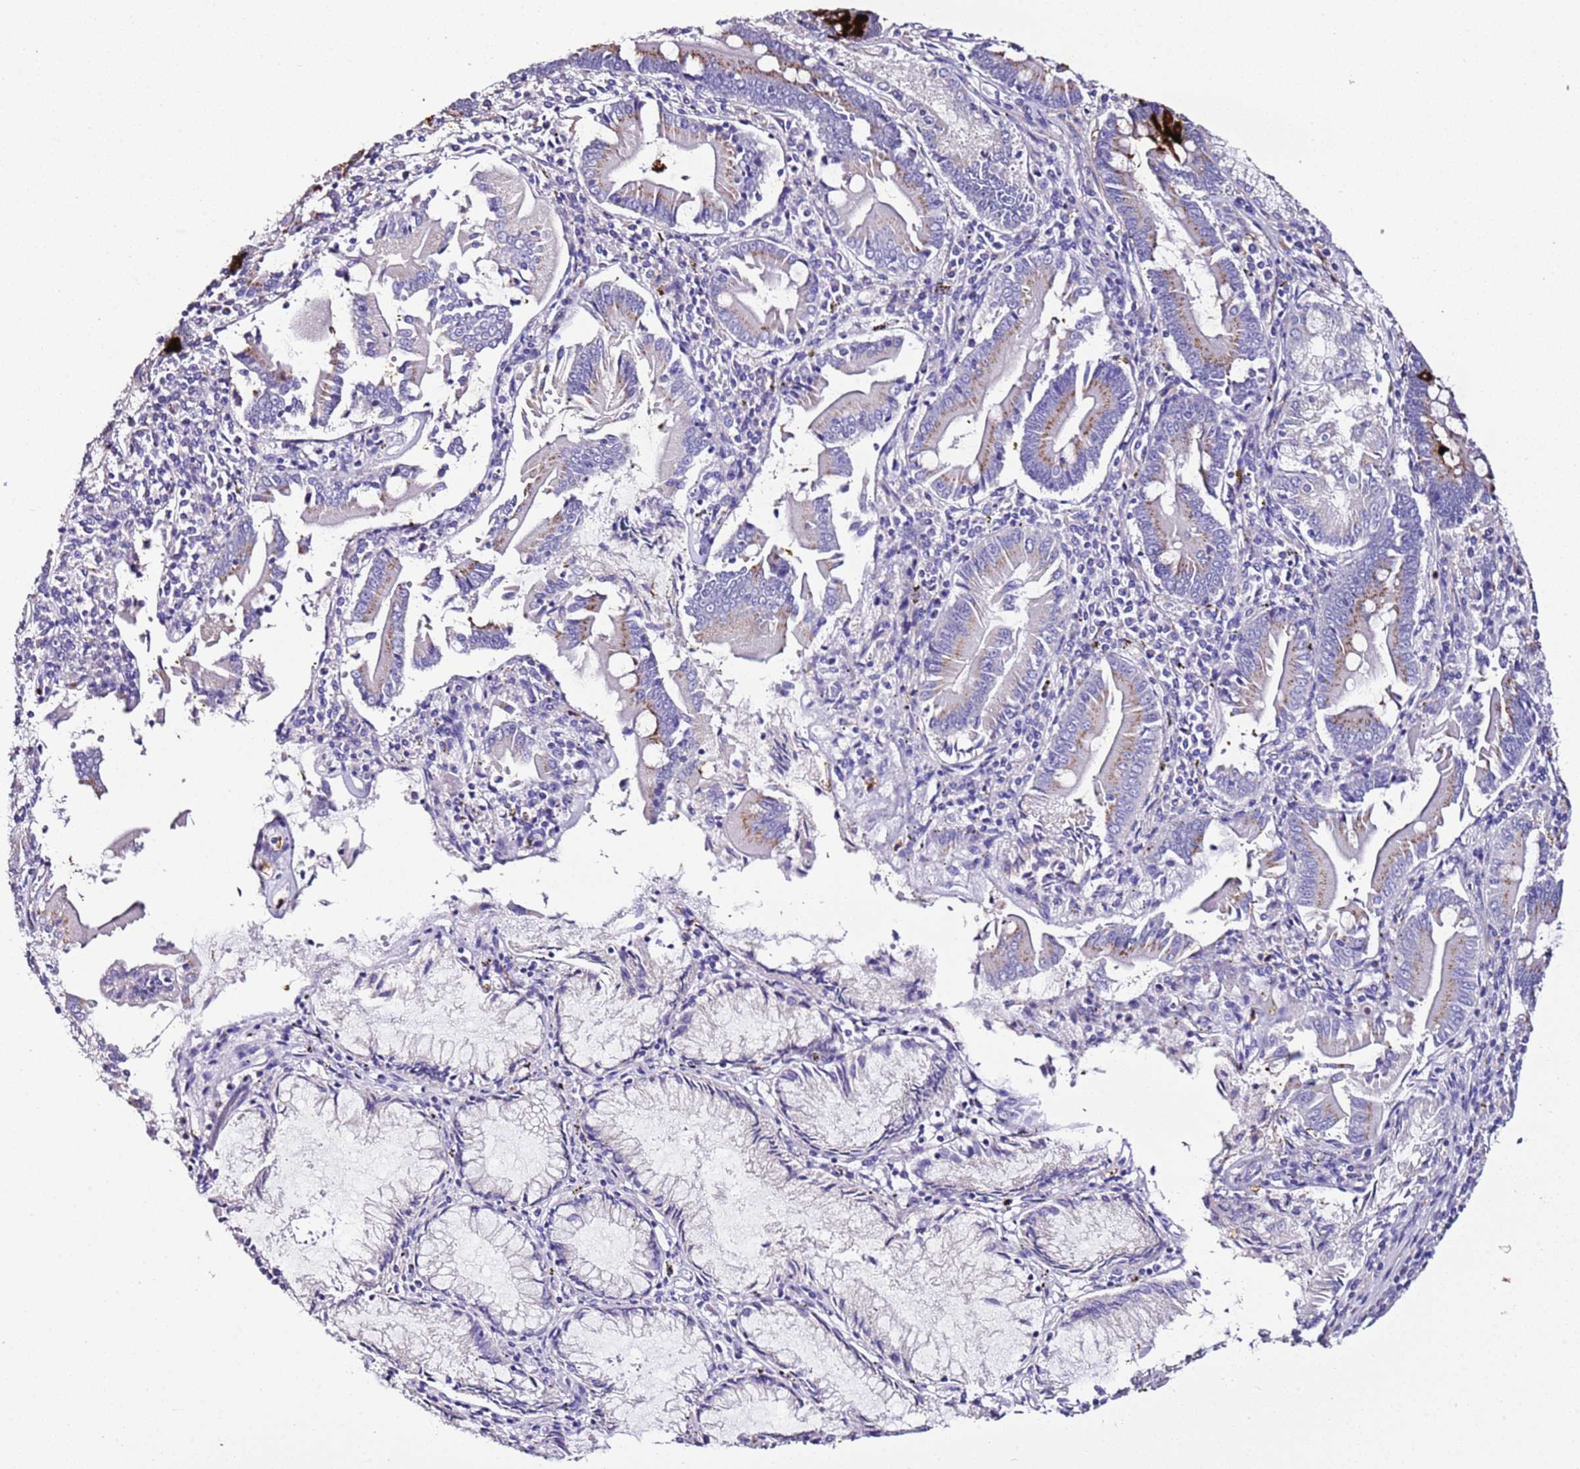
{"staining": {"intensity": "negative", "quantity": "none", "location": "none"}, "tissue": "pancreatic cancer", "cell_type": "Tumor cells", "image_type": "cancer", "snomed": [{"axis": "morphology", "description": "Adenocarcinoma, NOS"}, {"axis": "topography", "description": "Pancreas"}], "caption": "This is an IHC micrograph of human pancreatic cancer. There is no staining in tumor cells.", "gene": "FAM174C", "patient": {"sex": "female", "age": 50}}